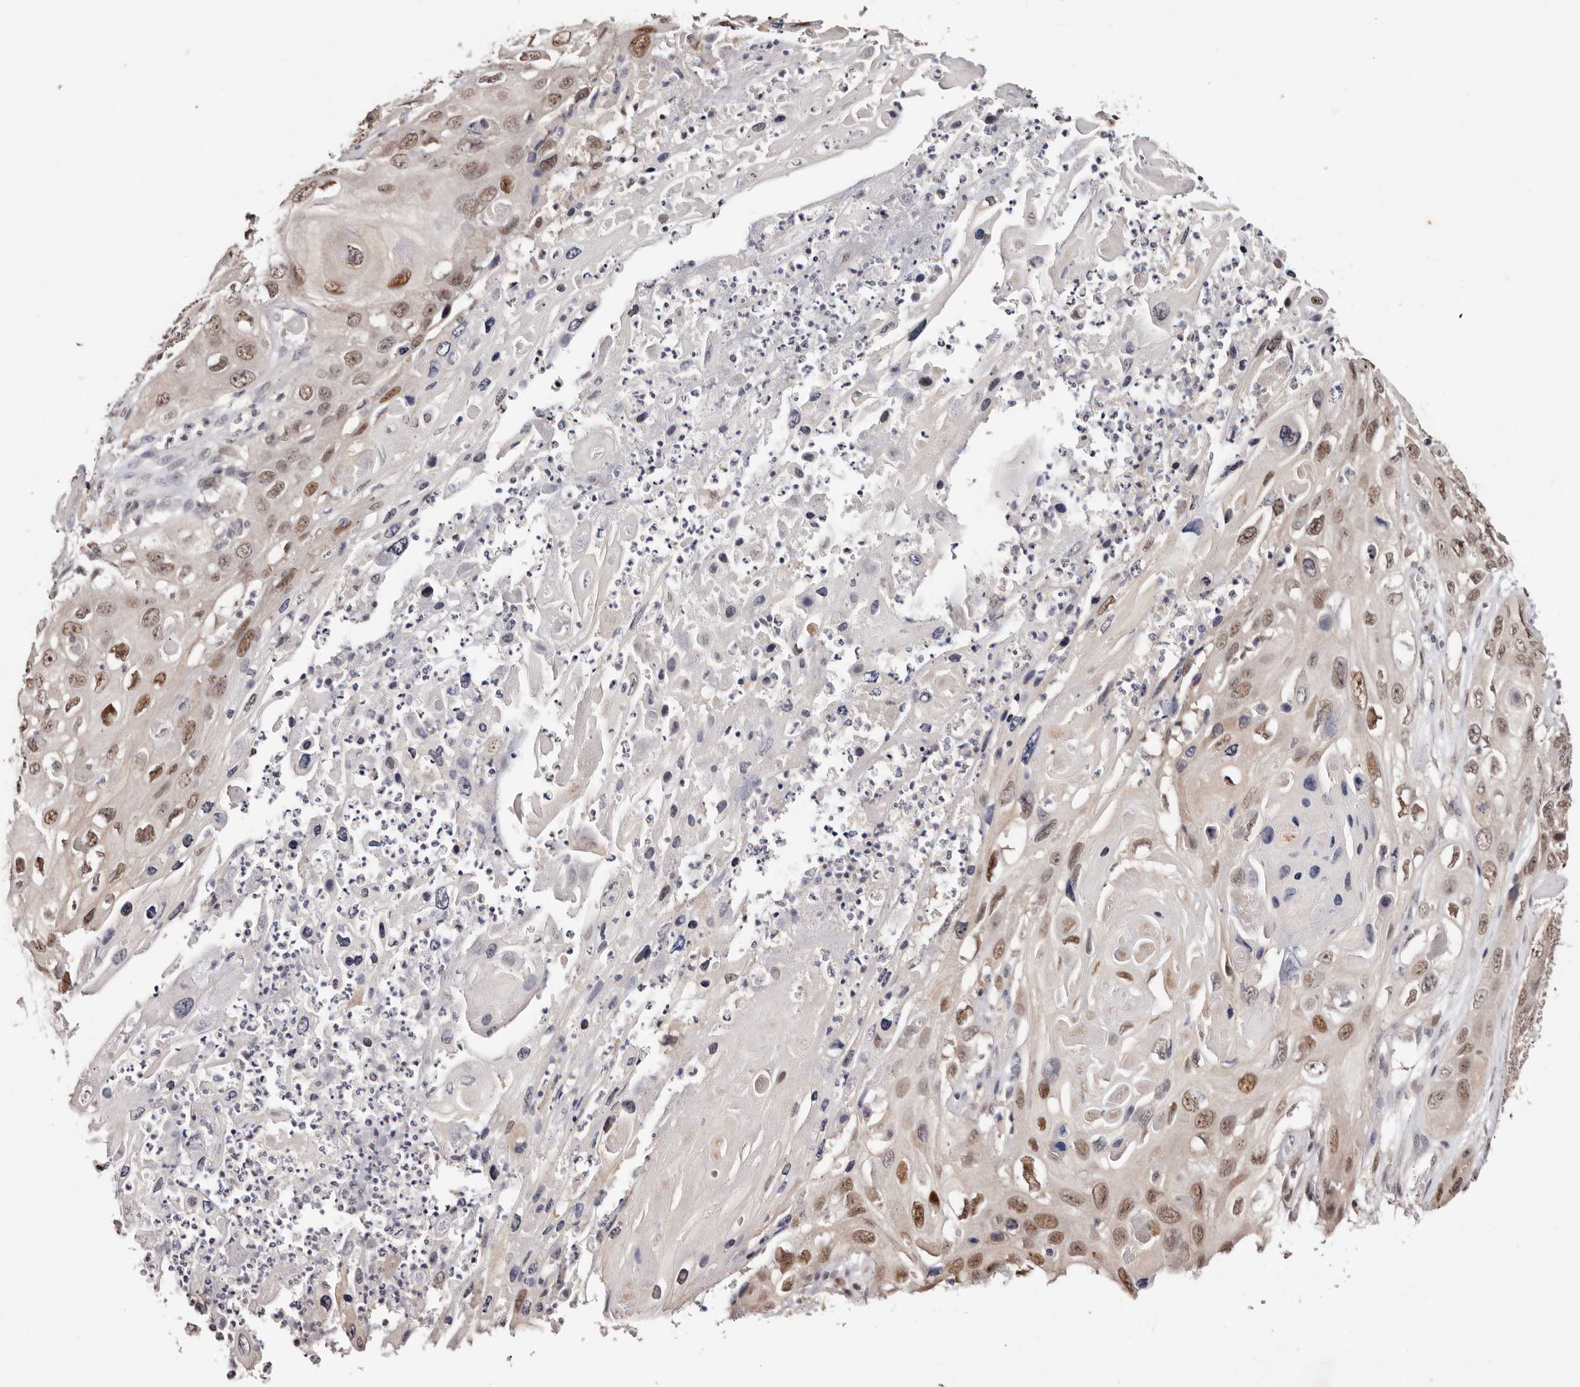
{"staining": {"intensity": "moderate", "quantity": ">75%", "location": "nuclear"}, "tissue": "skin cancer", "cell_type": "Tumor cells", "image_type": "cancer", "snomed": [{"axis": "morphology", "description": "Squamous cell carcinoma, NOS"}, {"axis": "topography", "description": "Skin"}], "caption": "Skin cancer stained with a protein marker reveals moderate staining in tumor cells.", "gene": "TYW3", "patient": {"sex": "male", "age": 55}}